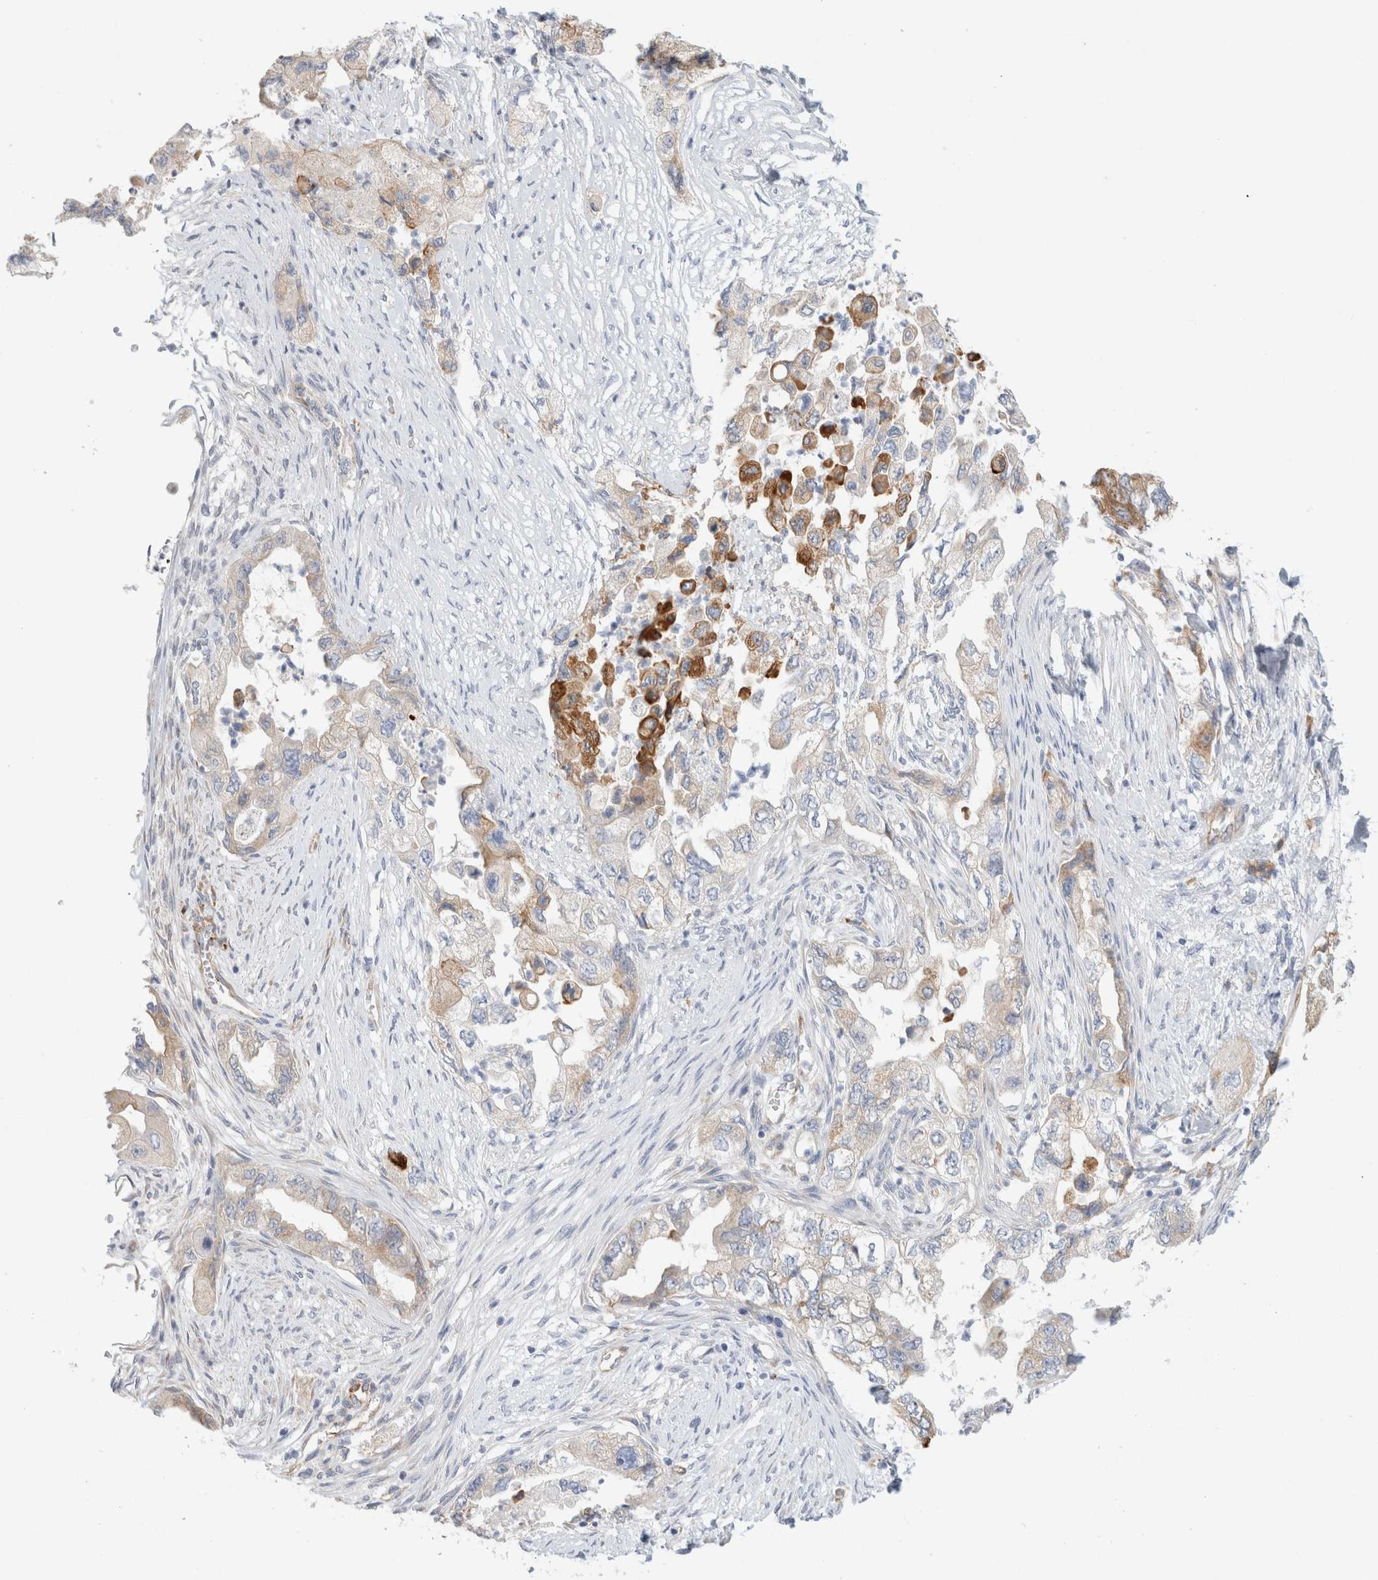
{"staining": {"intensity": "weak", "quantity": "<25%", "location": "cytoplasmic/membranous"}, "tissue": "pancreatic cancer", "cell_type": "Tumor cells", "image_type": "cancer", "snomed": [{"axis": "morphology", "description": "Adenocarcinoma, NOS"}, {"axis": "topography", "description": "Pancreas"}], "caption": "Human pancreatic cancer (adenocarcinoma) stained for a protein using IHC demonstrates no positivity in tumor cells.", "gene": "CSK", "patient": {"sex": "female", "age": 73}}